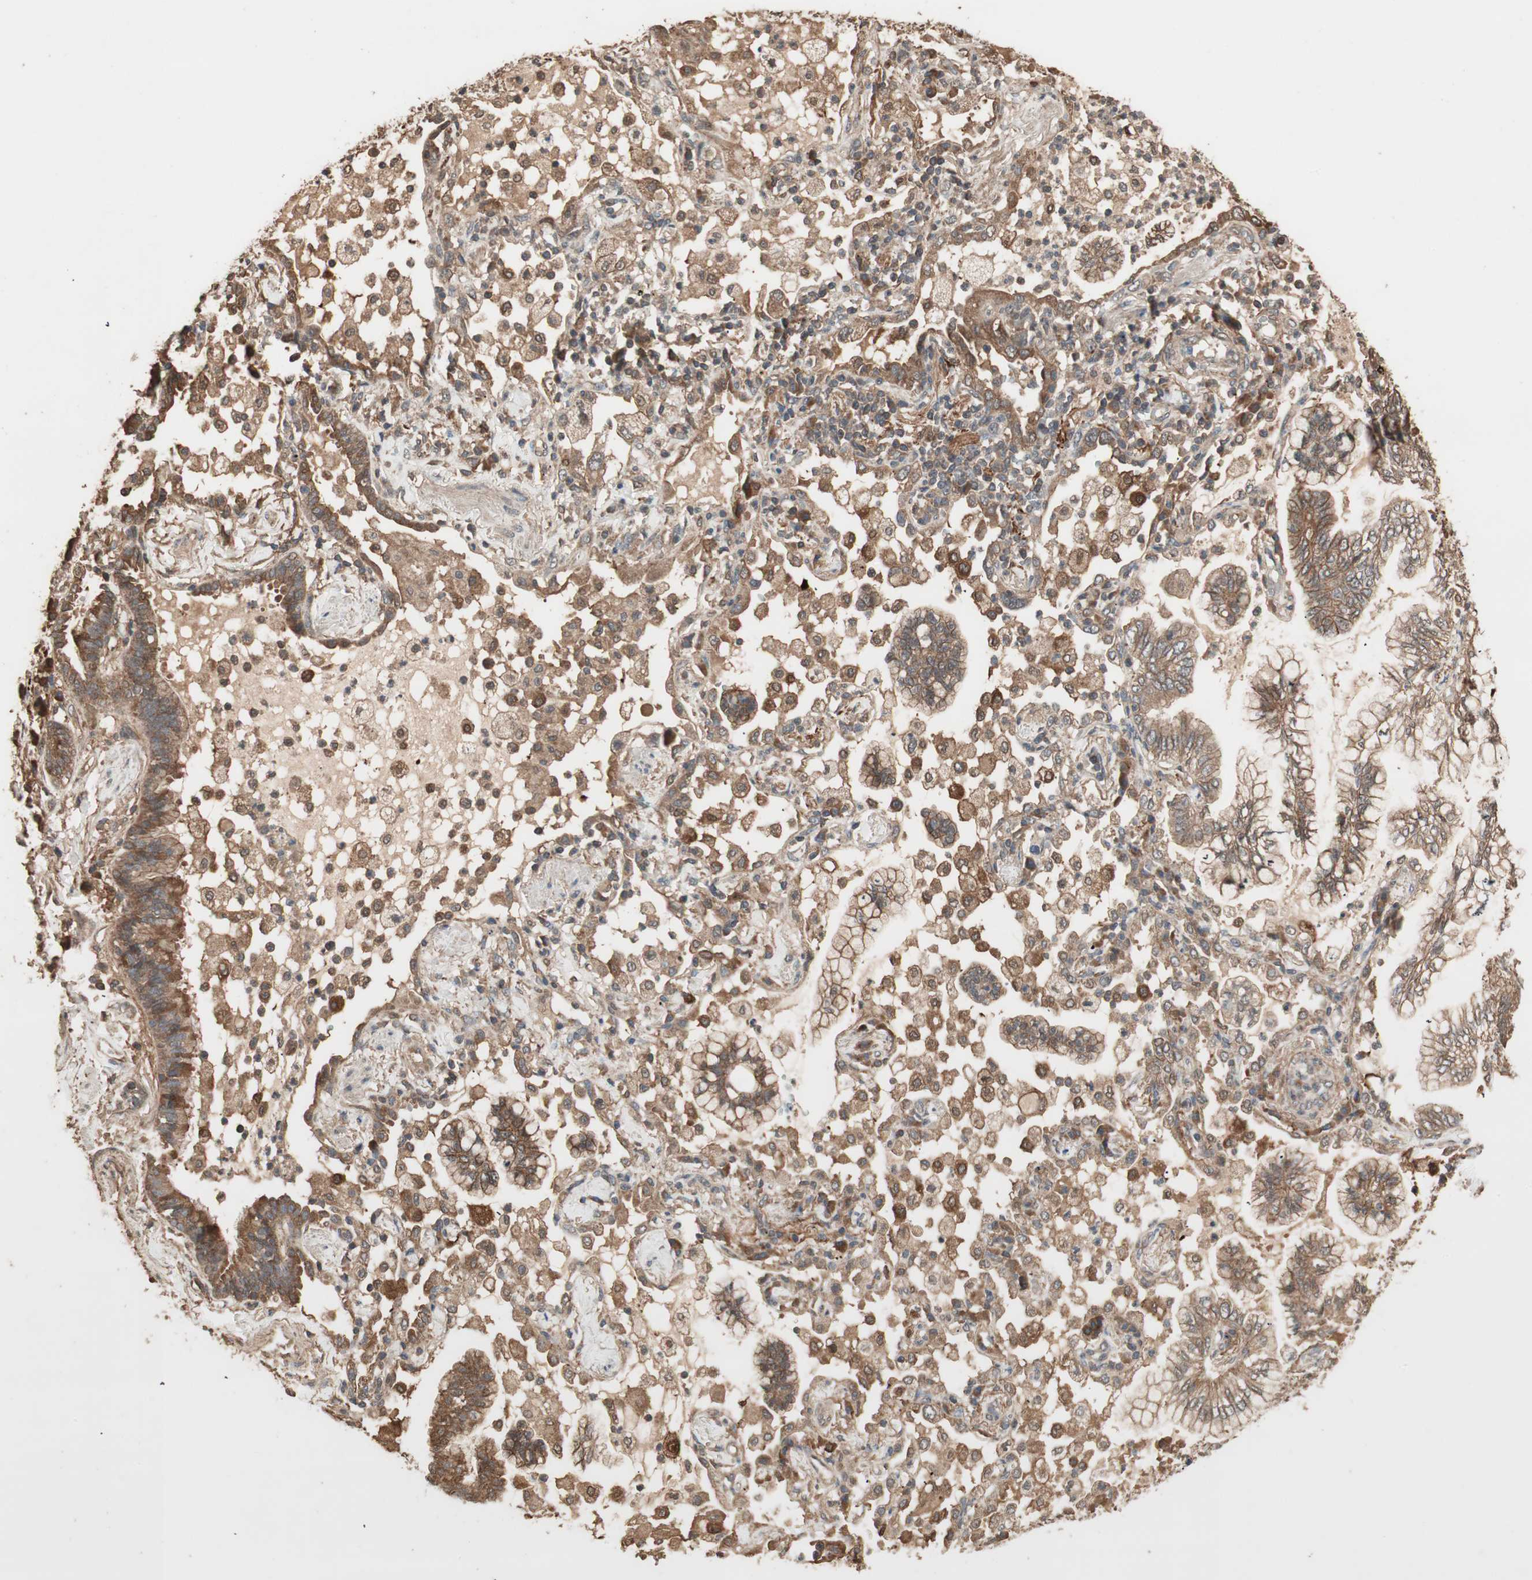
{"staining": {"intensity": "moderate", "quantity": ">75%", "location": "cytoplasmic/membranous"}, "tissue": "lung cancer", "cell_type": "Tumor cells", "image_type": "cancer", "snomed": [{"axis": "morphology", "description": "Normal tissue, NOS"}, {"axis": "morphology", "description": "Adenocarcinoma, NOS"}, {"axis": "topography", "description": "Bronchus"}, {"axis": "topography", "description": "Lung"}], "caption": "Protein expression analysis of adenocarcinoma (lung) exhibits moderate cytoplasmic/membranous positivity in approximately >75% of tumor cells.", "gene": "USP20", "patient": {"sex": "female", "age": 70}}